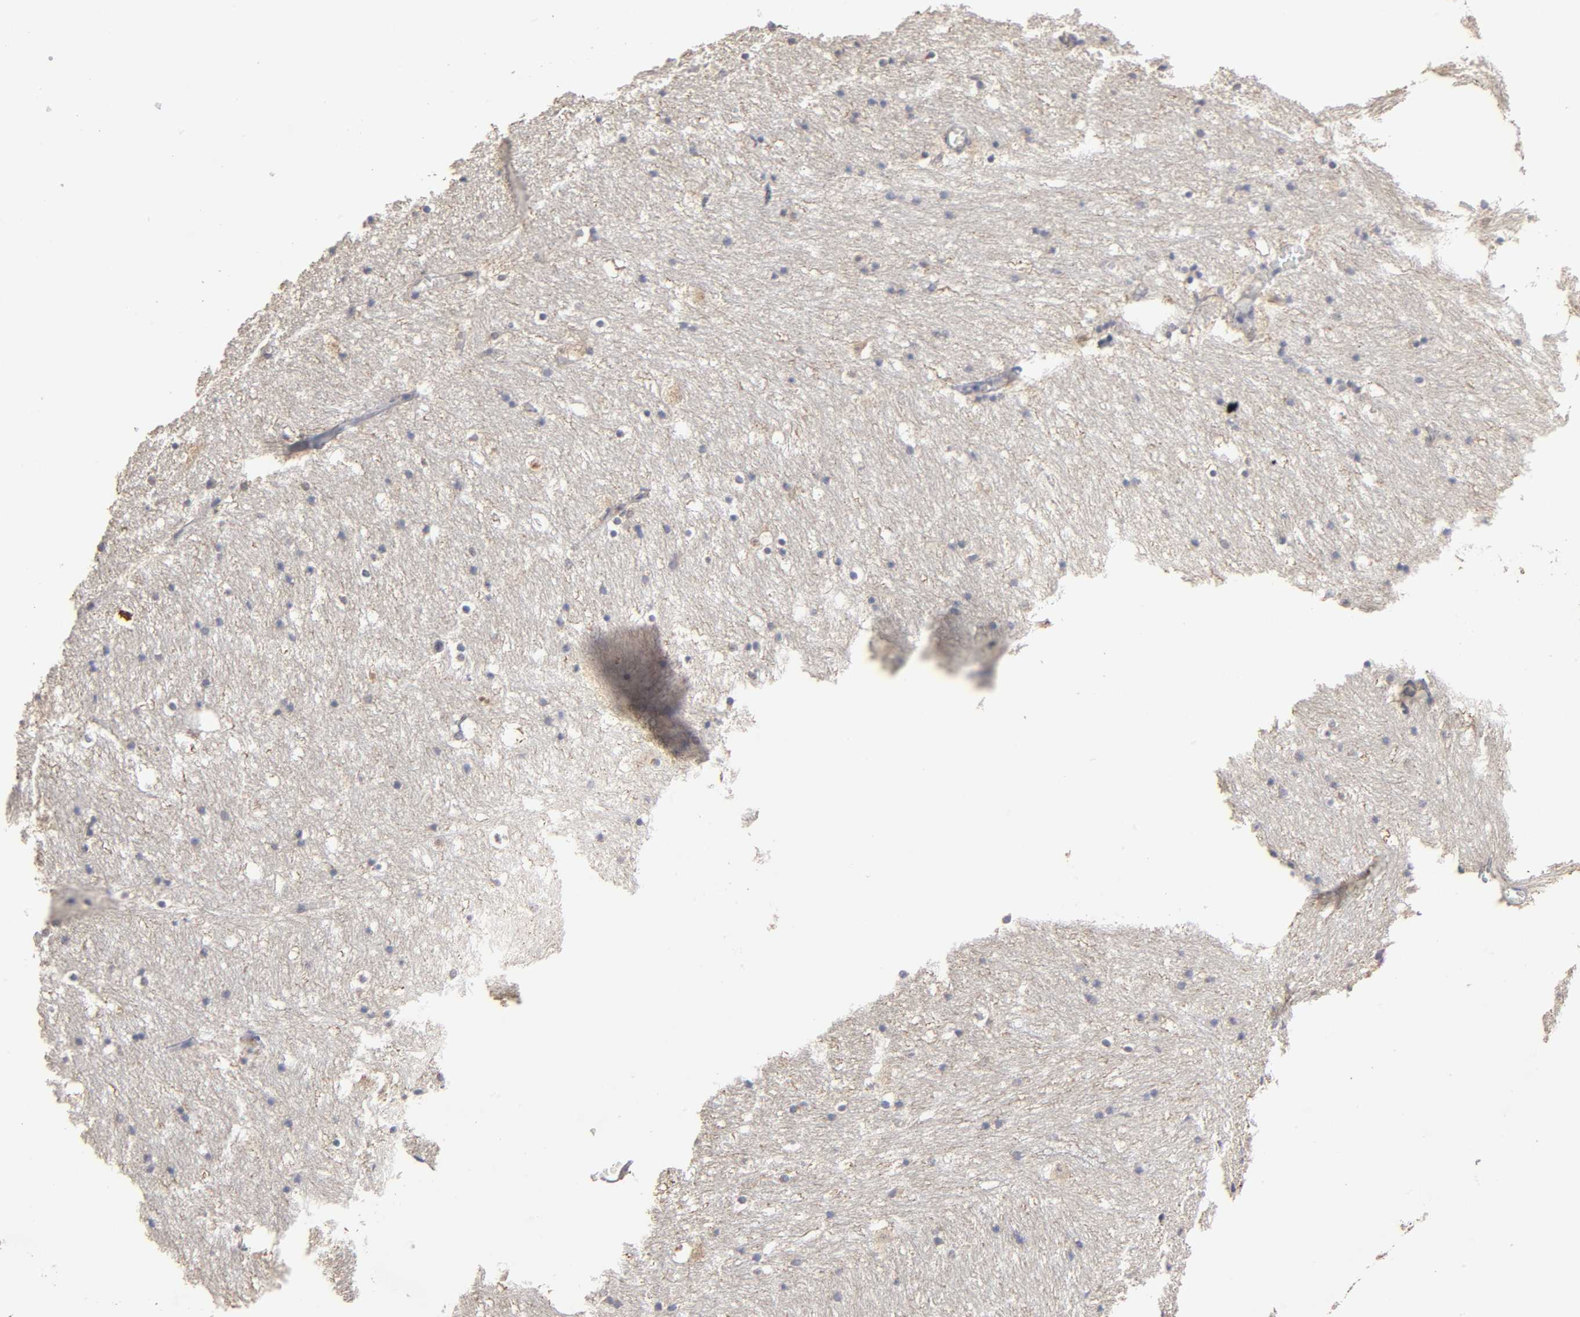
{"staining": {"intensity": "negative", "quantity": "none", "location": "none"}, "tissue": "caudate", "cell_type": "Glial cells", "image_type": "normal", "snomed": [{"axis": "morphology", "description": "Normal tissue, NOS"}, {"axis": "topography", "description": "Lateral ventricle wall"}], "caption": "An immunohistochemistry (IHC) image of benign caudate is shown. There is no staining in glial cells of caudate. (Stains: DAB IHC with hematoxylin counter stain, Microscopy: brightfield microscopy at high magnification).", "gene": "CYCS", "patient": {"sex": "male", "age": 45}}